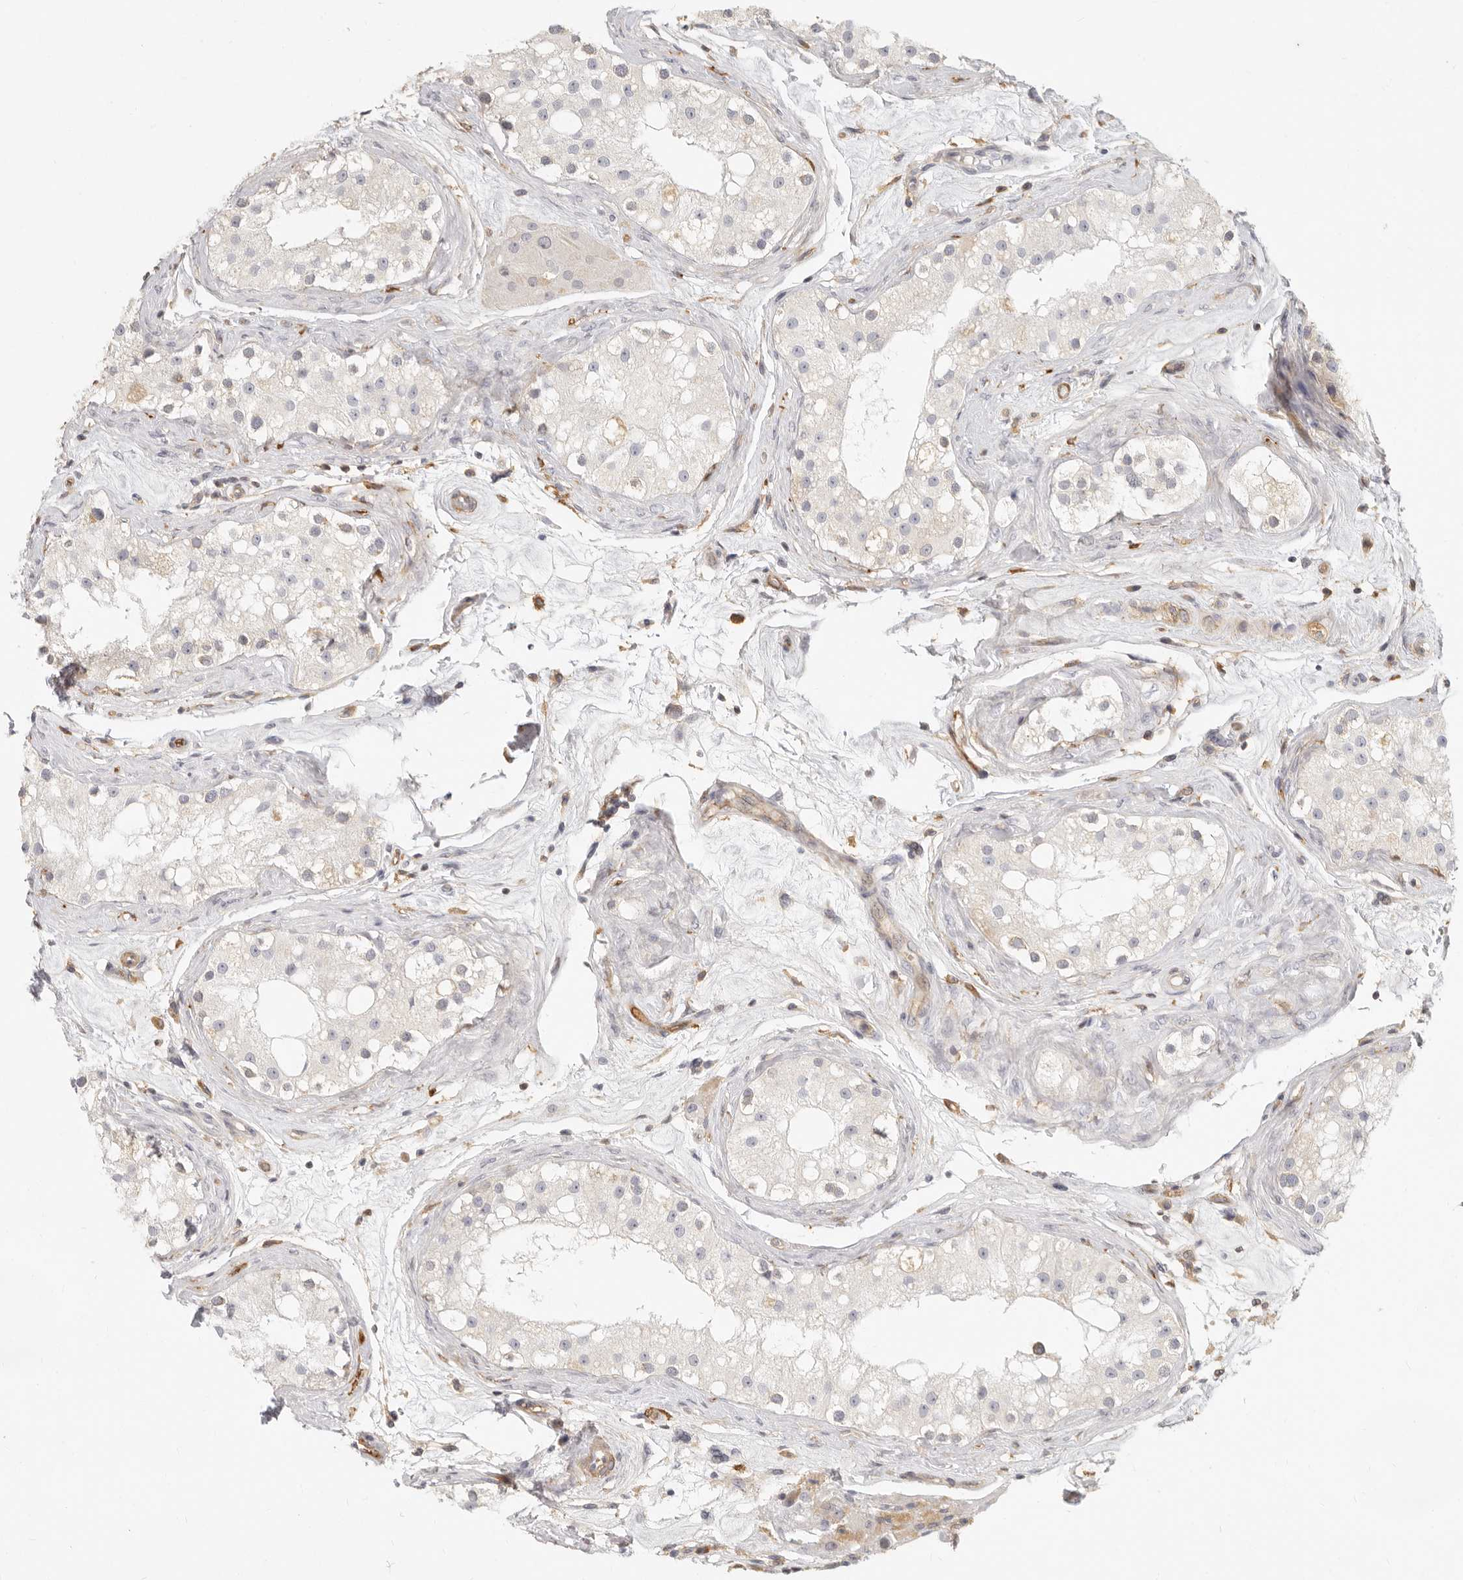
{"staining": {"intensity": "negative", "quantity": "none", "location": "none"}, "tissue": "testis", "cell_type": "Cells in seminiferous ducts", "image_type": "normal", "snomed": [{"axis": "morphology", "description": "Normal tissue, NOS"}, {"axis": "topography", "description": "Testis"}], "caption": "Testis was stained to show a protein in brown. There is no significant staining in cells in seminiferous ducts. (DAB immunohistochemistry visualized using brightfield microscopy, high magnification).", "gene": "NIBAN1", "patient": {"sex": "male", "age": 84}}